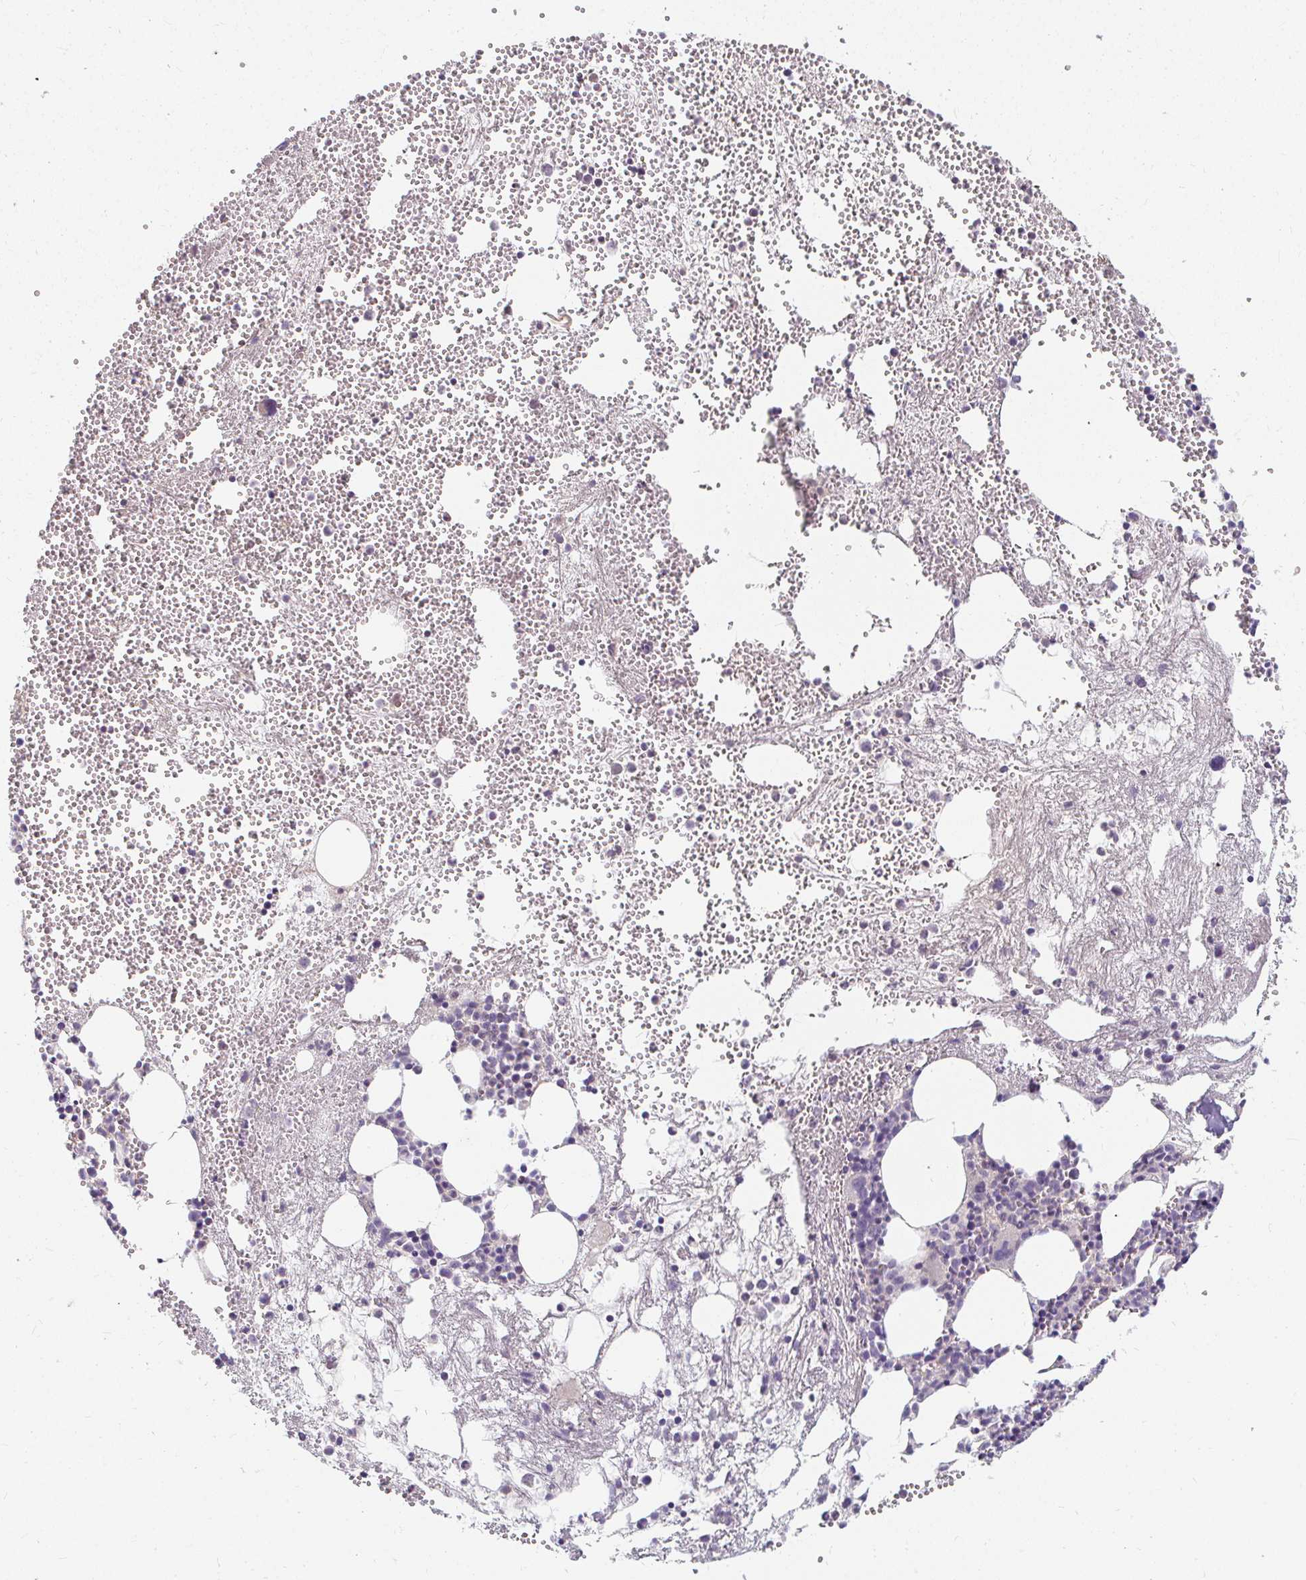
{"staining": {"intensity": "weak", "quantity": "<25%", "location": "cytoplasmic/membranous"}, "tissue": "bone marrow", "cell_type": "Hematopoietic cells", "image_type": "normal", "snomed": [{"axis": "morphology", "description": "Normal tissue, NOS"}, {"axis": "topography", "description": "Bone marrow"}], "caption": "High magnification brightfield microscopy of normal bone marrow stained with DAB (3,3'-diaminobenzidine) (brown) and counterstained with hematoxylin (blue): hematopoietic cells show no significant staining.", "gene": "LOXL4", "patient": {"sex": "female", "age": 57}}